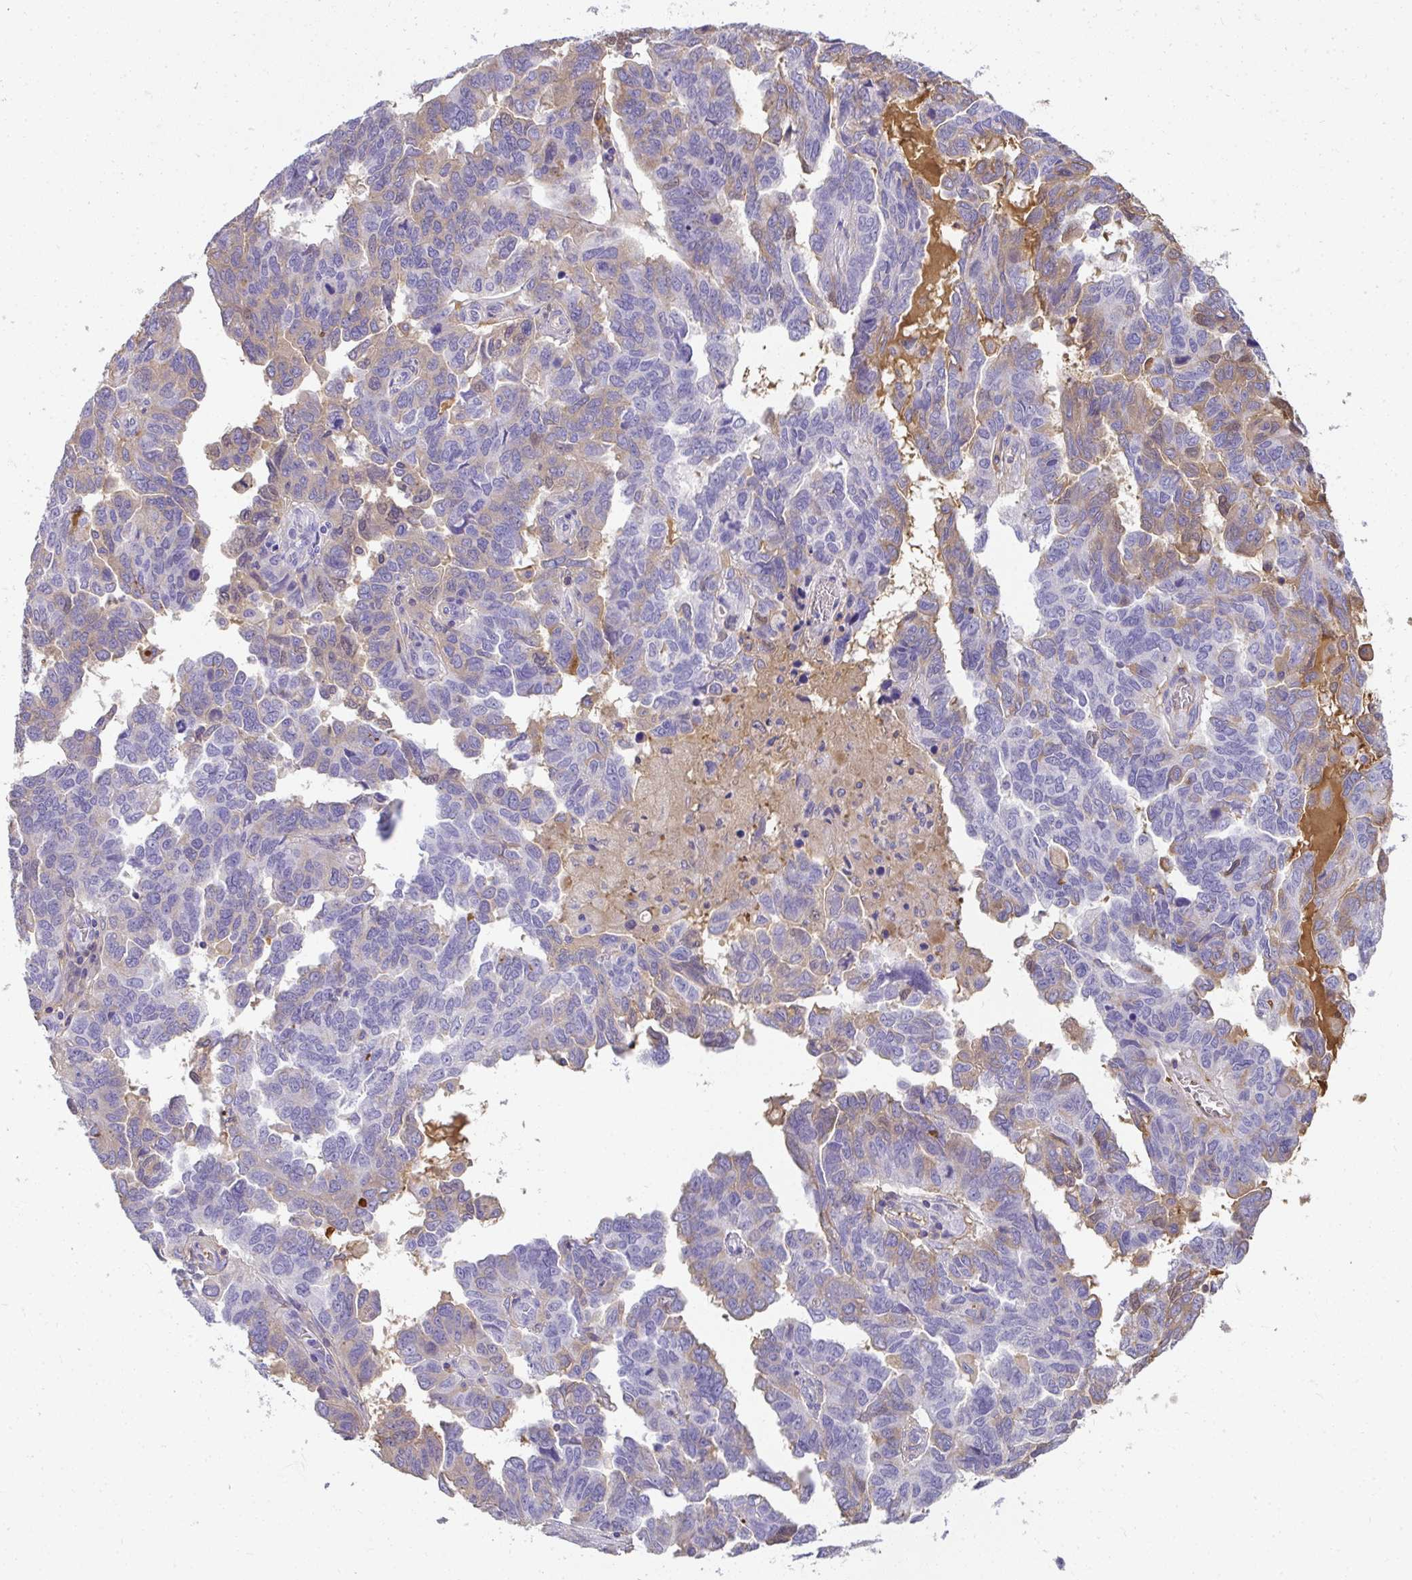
{"staining": {"intensity": "weak", "quantity": "<25%", "location": "cytoplasmic/membranous"}, "tissue": "ovarian cancer", "cell_type": "Tumor cells", "image_type": "cancer", "snomed": [{"axis": "morphology", "description": "Cystadenocarcinoma, serous, NOS"}, {"axis": "topography", "description": "Ovary"}], "caption": "Tumor cells are negative for brown protein staining in ovarian cancer (serous cystadenocarcinoma). Brightfield microscopy of IHC stained with DAB (brown) and hematoxylin (blue), captured at high magnification.", "gene": "ZSWIM3", "patient": {"sex": "female", "age": 64}}